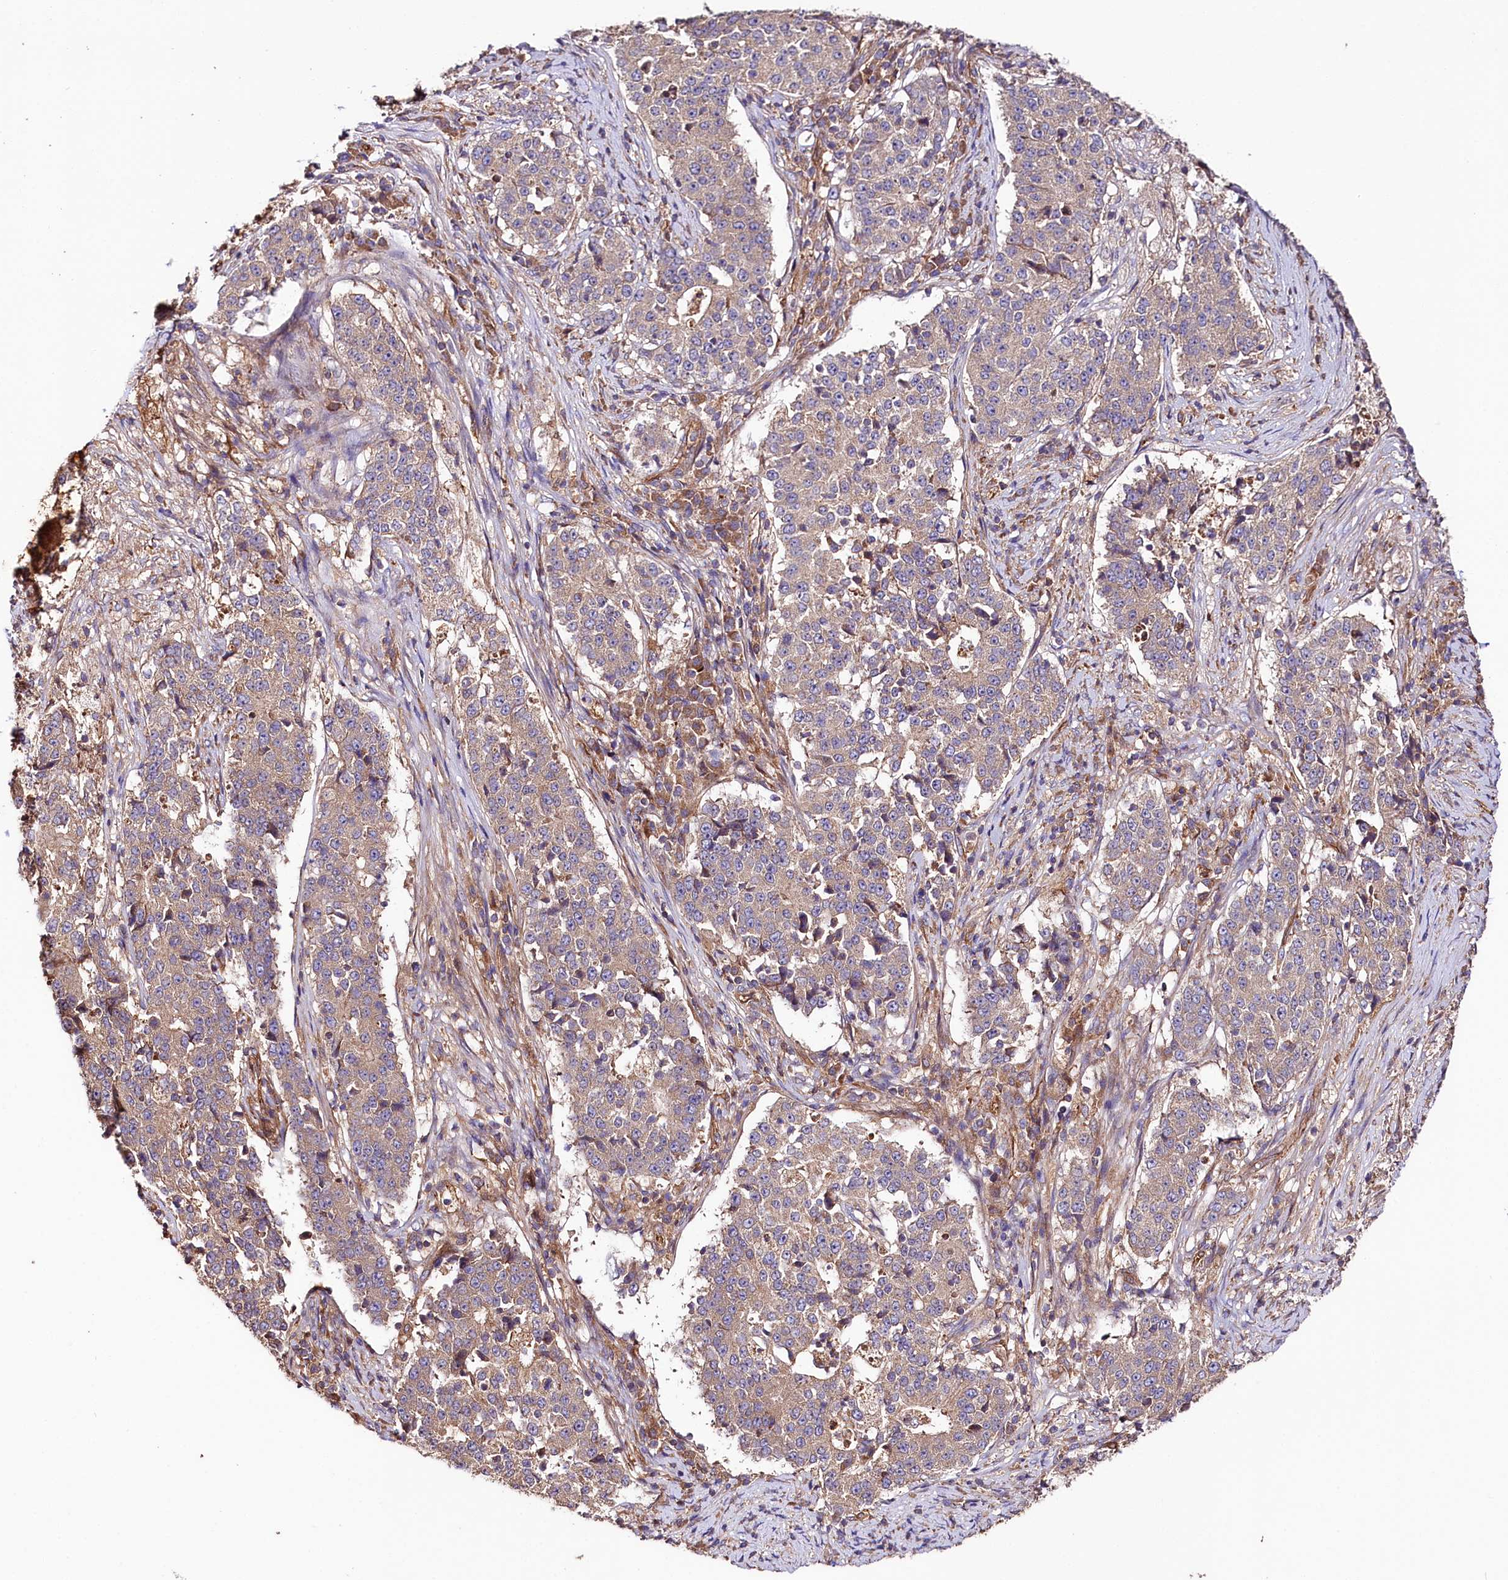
{"staining": {"intensity": "weak", "quantity": "<25%", "location": "cytoplasmic/membranous"}, "tissue": "stomach cancer", "cell_type": "Tumor cells", "image_type": "cancer", "snomed": [{"axis": "morphology", "description": "Adenocarcinoma, NOS"}, {"axis": "topography", "description": "Stomach"}], "caption": "DAB immunohistochemical staining of human stomach cancer exhibits no significant expression in tumor cells. (DAB (3,3'-diaminobenzidine) immunohistochemistry (IHC), high magnification).", "gene": "CEP295", "patient": {"sex": "male", "age": 59}}